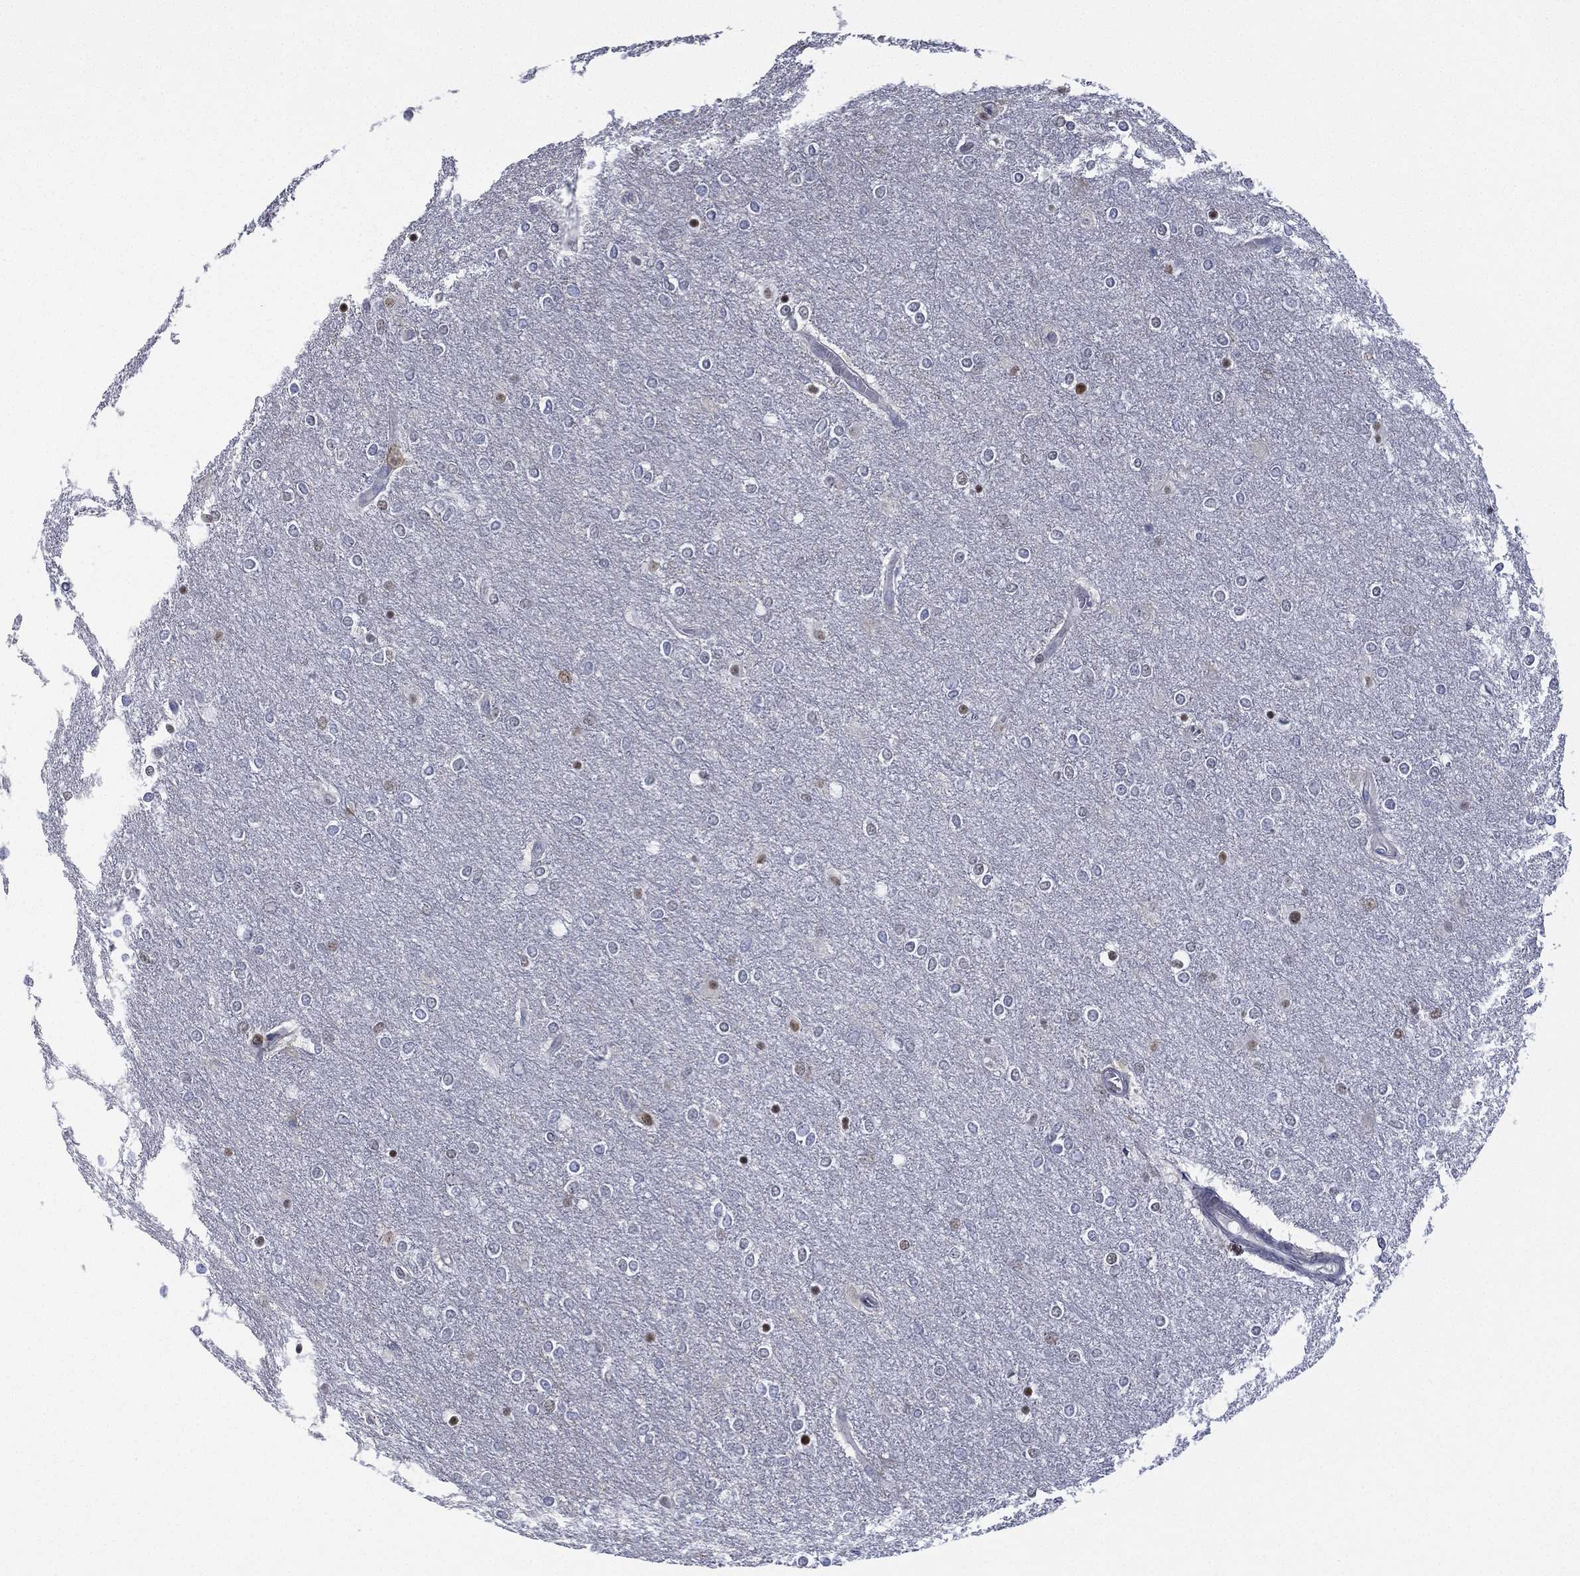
{"staining": {"intensity": "negative", "quantity": "none", "location": "none"}, "tissue": "glioma", "cell_type": "Tumor cells", "image_type": "cancer", "snomed": [{"axis": "morphology", "description": "Glioma, malignant, High grade"}, {"axis": "topography", "description": "Brain"}], "caption": "The micrograph displays no staining of tumor cells in malignant high-grade glioma. (Stains: DAB (3,3'-diaminobenzidine) IHC with hematoxylin counter stain, Microscopy: brightfield microscopy at high magnification).", "gene": "ZNF711", "patient": {"sex": "female", "age": 61}}